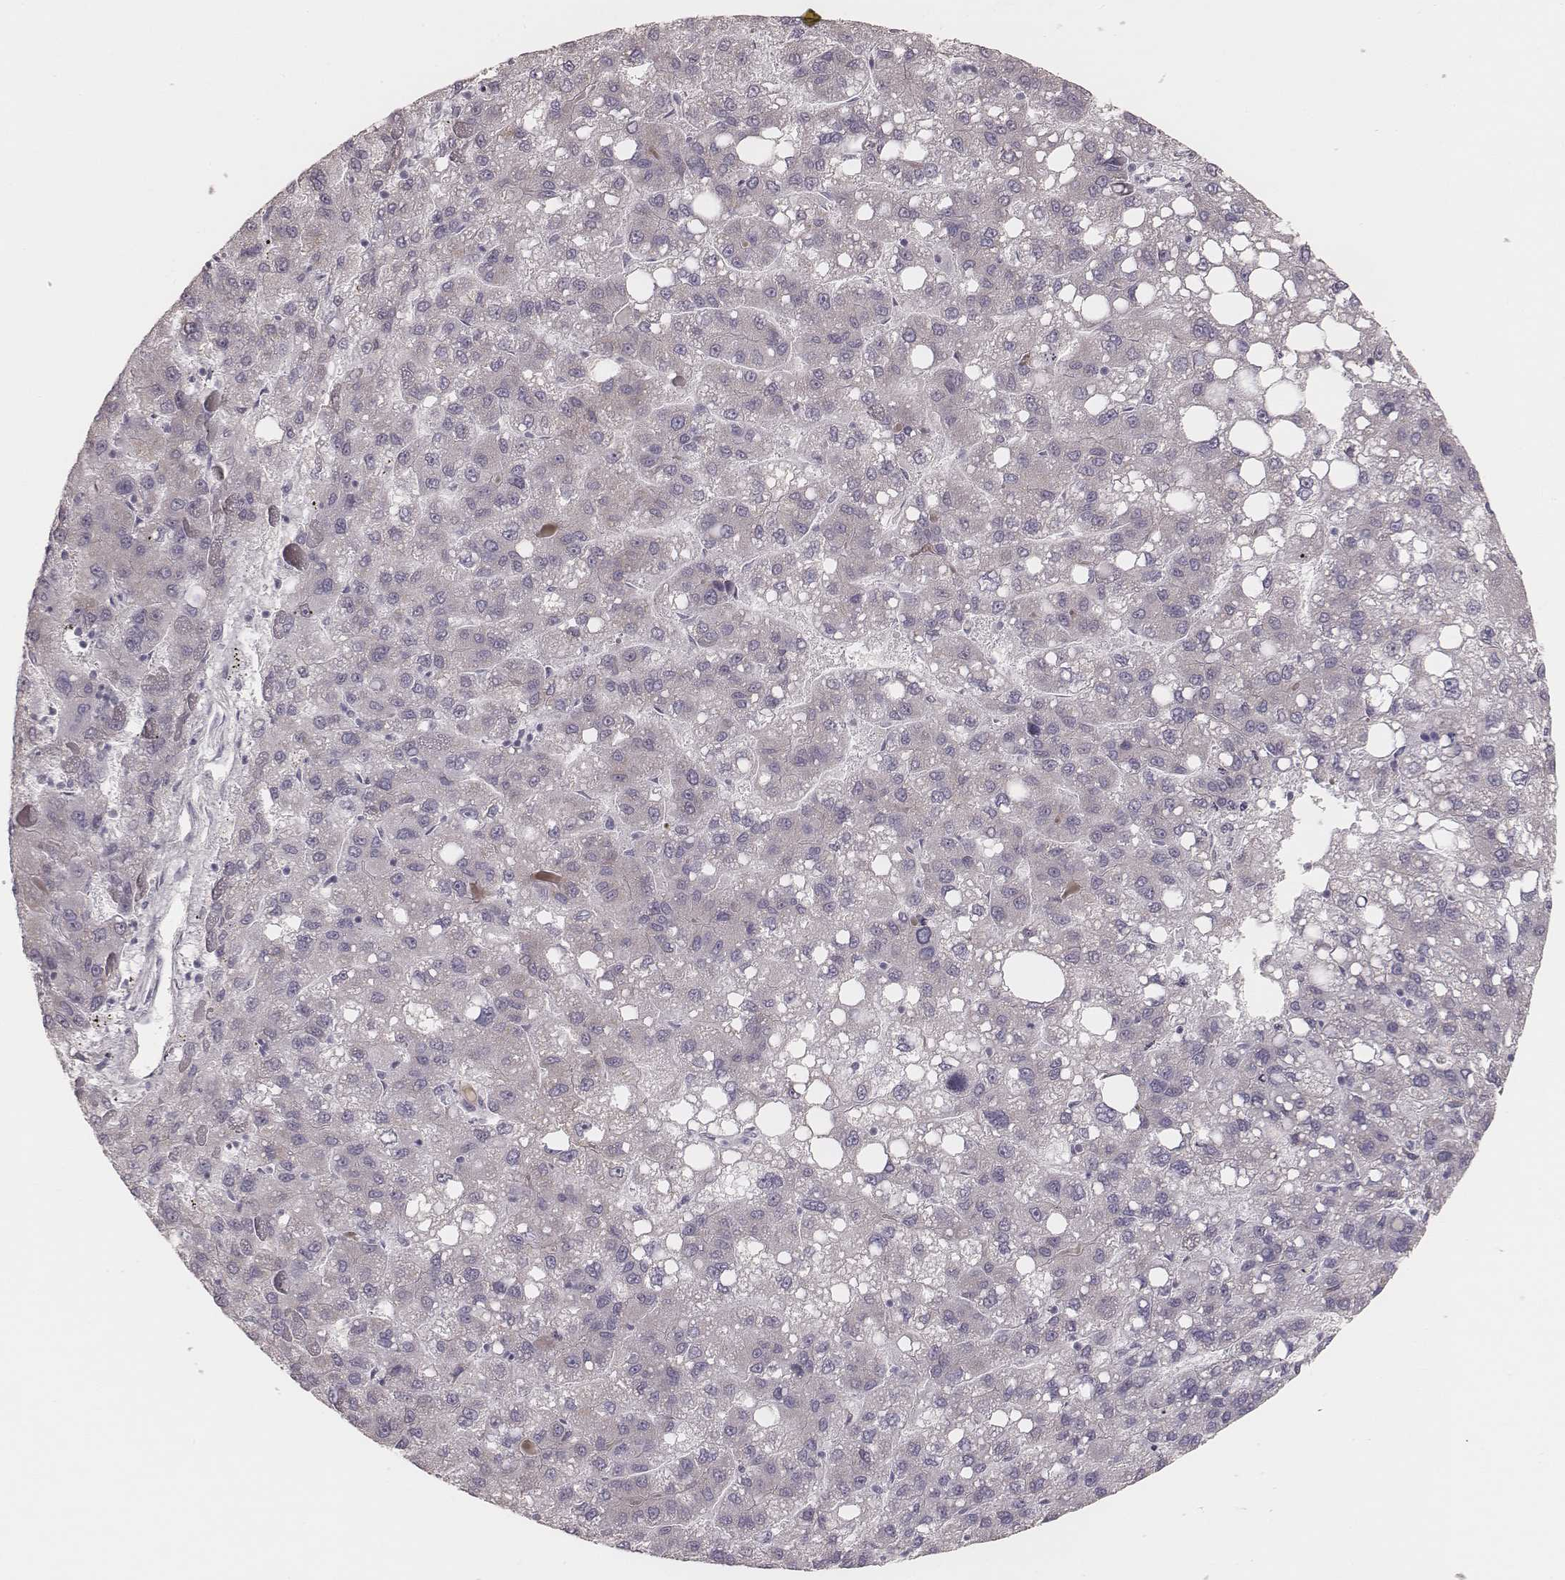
{"staining": {"intensity": "negative", "quantity": "none", "location": "none"}, "tissue": "liver cancer", "cell_type": "Tumor cells", "image_type": "cancer", "snomed": [{"axis": "morphology", "description": "Carcinoma, Hepatocellular, NOS"}, {"axis": "topography", "description": "Liver"}], "caption": "Liver cancer was stained to show a protein in brown. There is no significant positivity in tumor cells.", "gene": "KIF5C", "patient": {"sex": "female", "age": 82}}